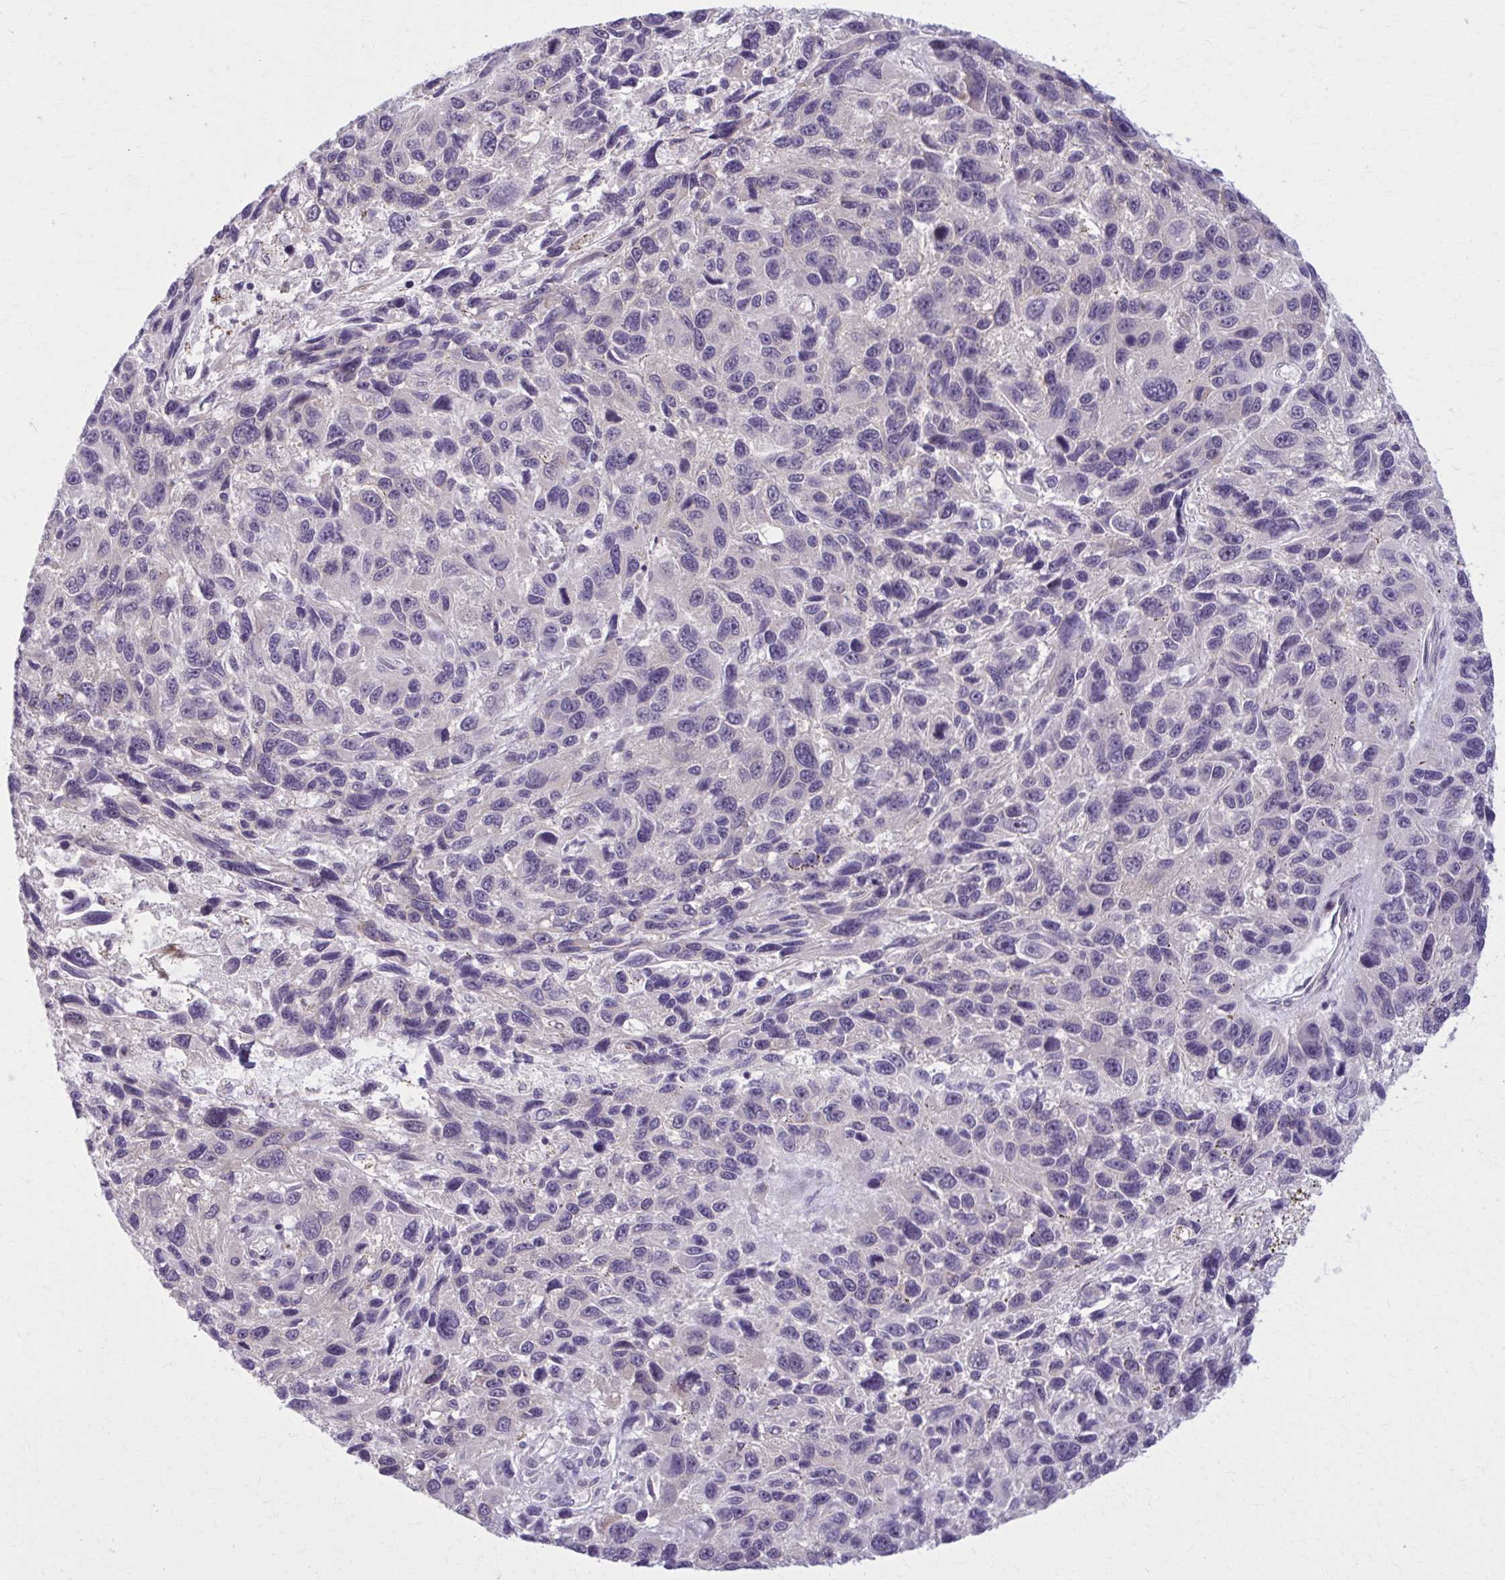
{"staining": {"intensity": "negative", "quantity": "none", "location": "none"}, "tissue": "melanoma", "cell_type": "Tumor cells", "image_type": "cancer", "snomed": [{"axis": "morphology", "description": "Malignant melanoma, NOS"}, {"axis": "topography", "description": "Skin"}], "caption": "Protein analysis of melanoma shows no significant positivity in tumor cells.", "gene": "NUMBL", "patient": {"sex": "male", "age": 53}}